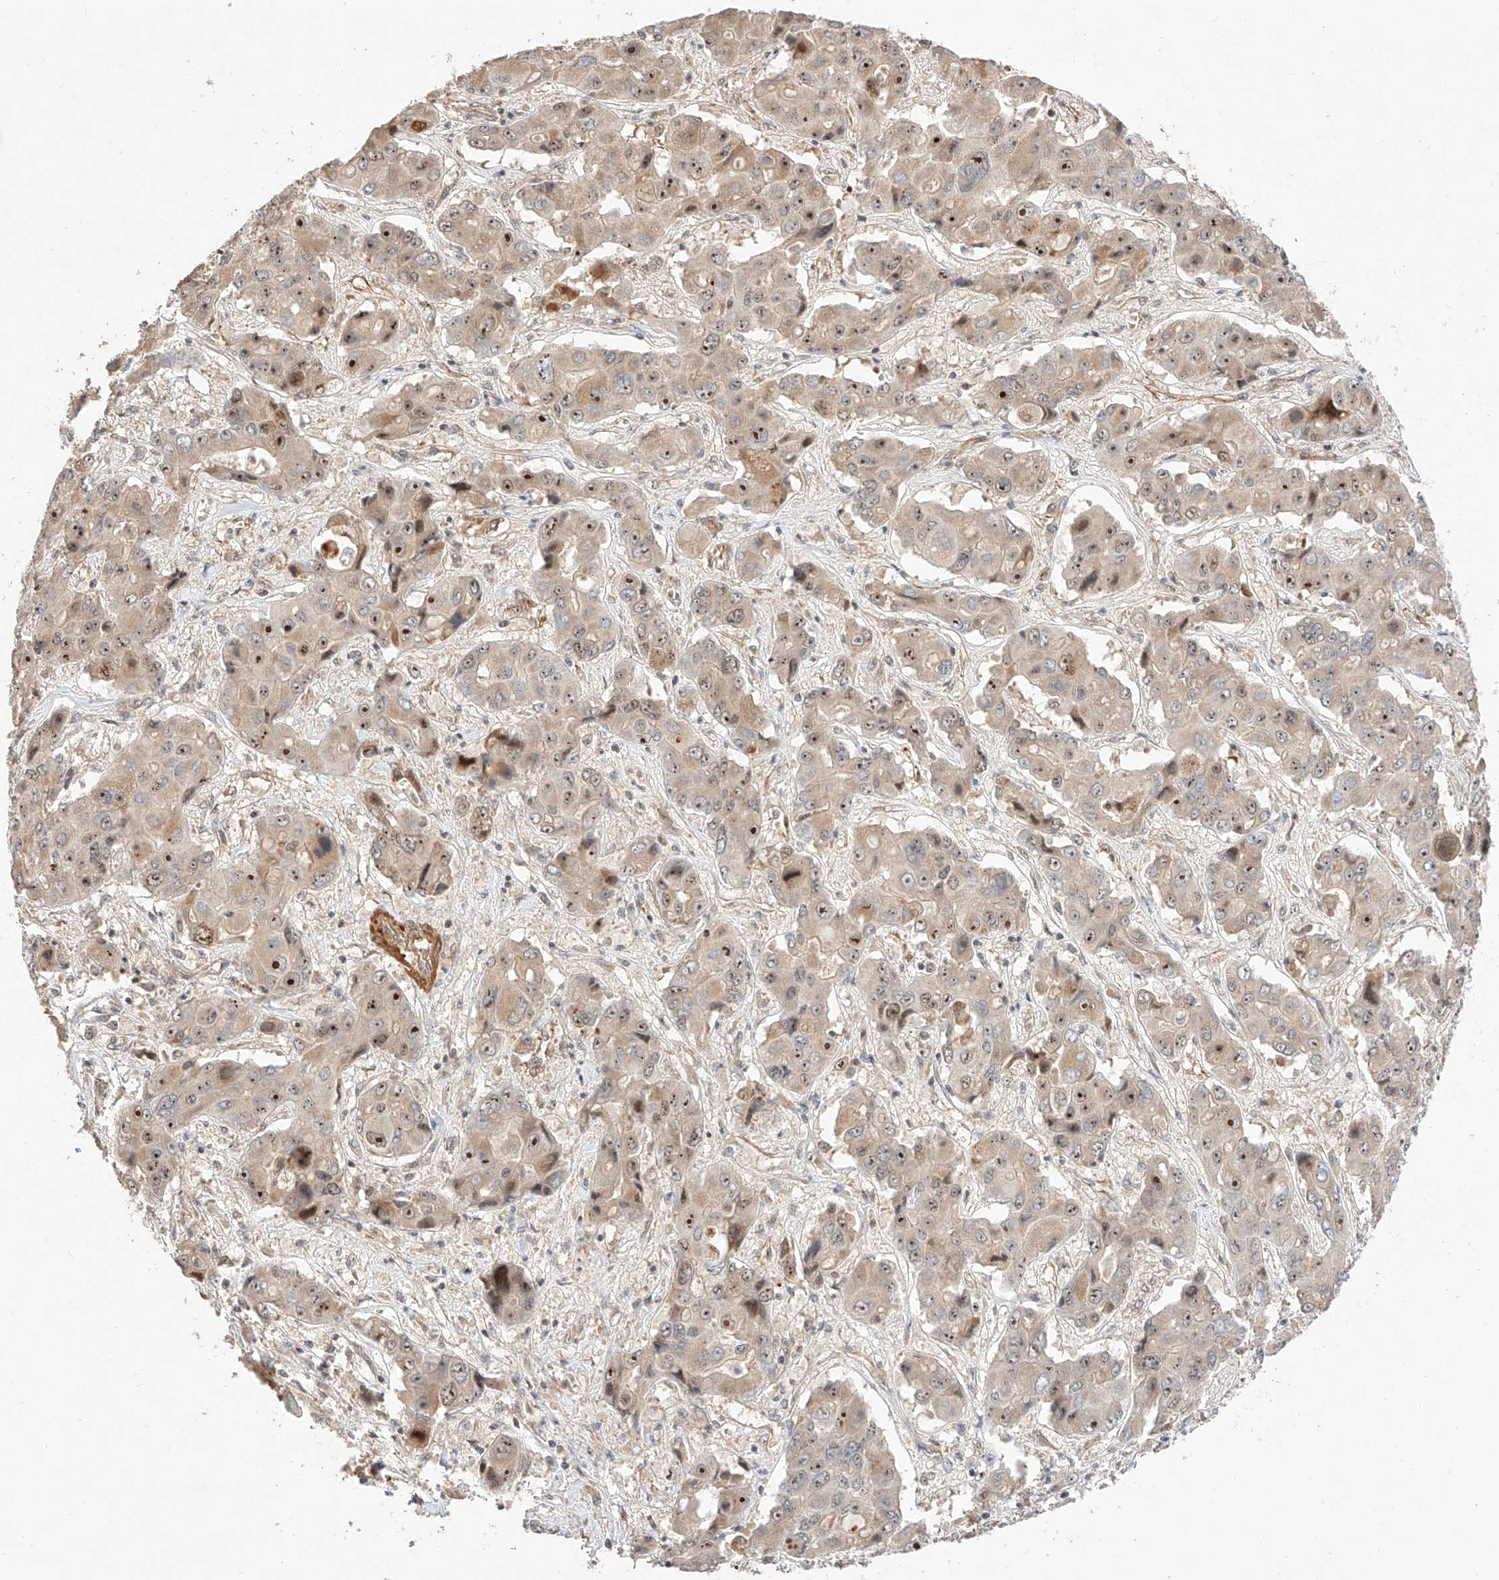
{"staining": {"intensity": "strong", "quantity": "25%-75%", "location": "nuclear"}, "tissue": "liver cancer", "cell_type": "Tumor cells", "image_type": "cancer", "snomed": [{"axis": "morphology", "description": "Cholangiocarcinoma"}, {"axis": "topography", "description": "Liver"}], "caption": "Immunohistochemistry (DAB) staining of liver cancer (cholangiocarcinoma) shows strong nuclear protein positivity in approximately 25%-75% of tumor cells.", "gene": "RAB23", "patient": {"sex": "male", "age": 67}}